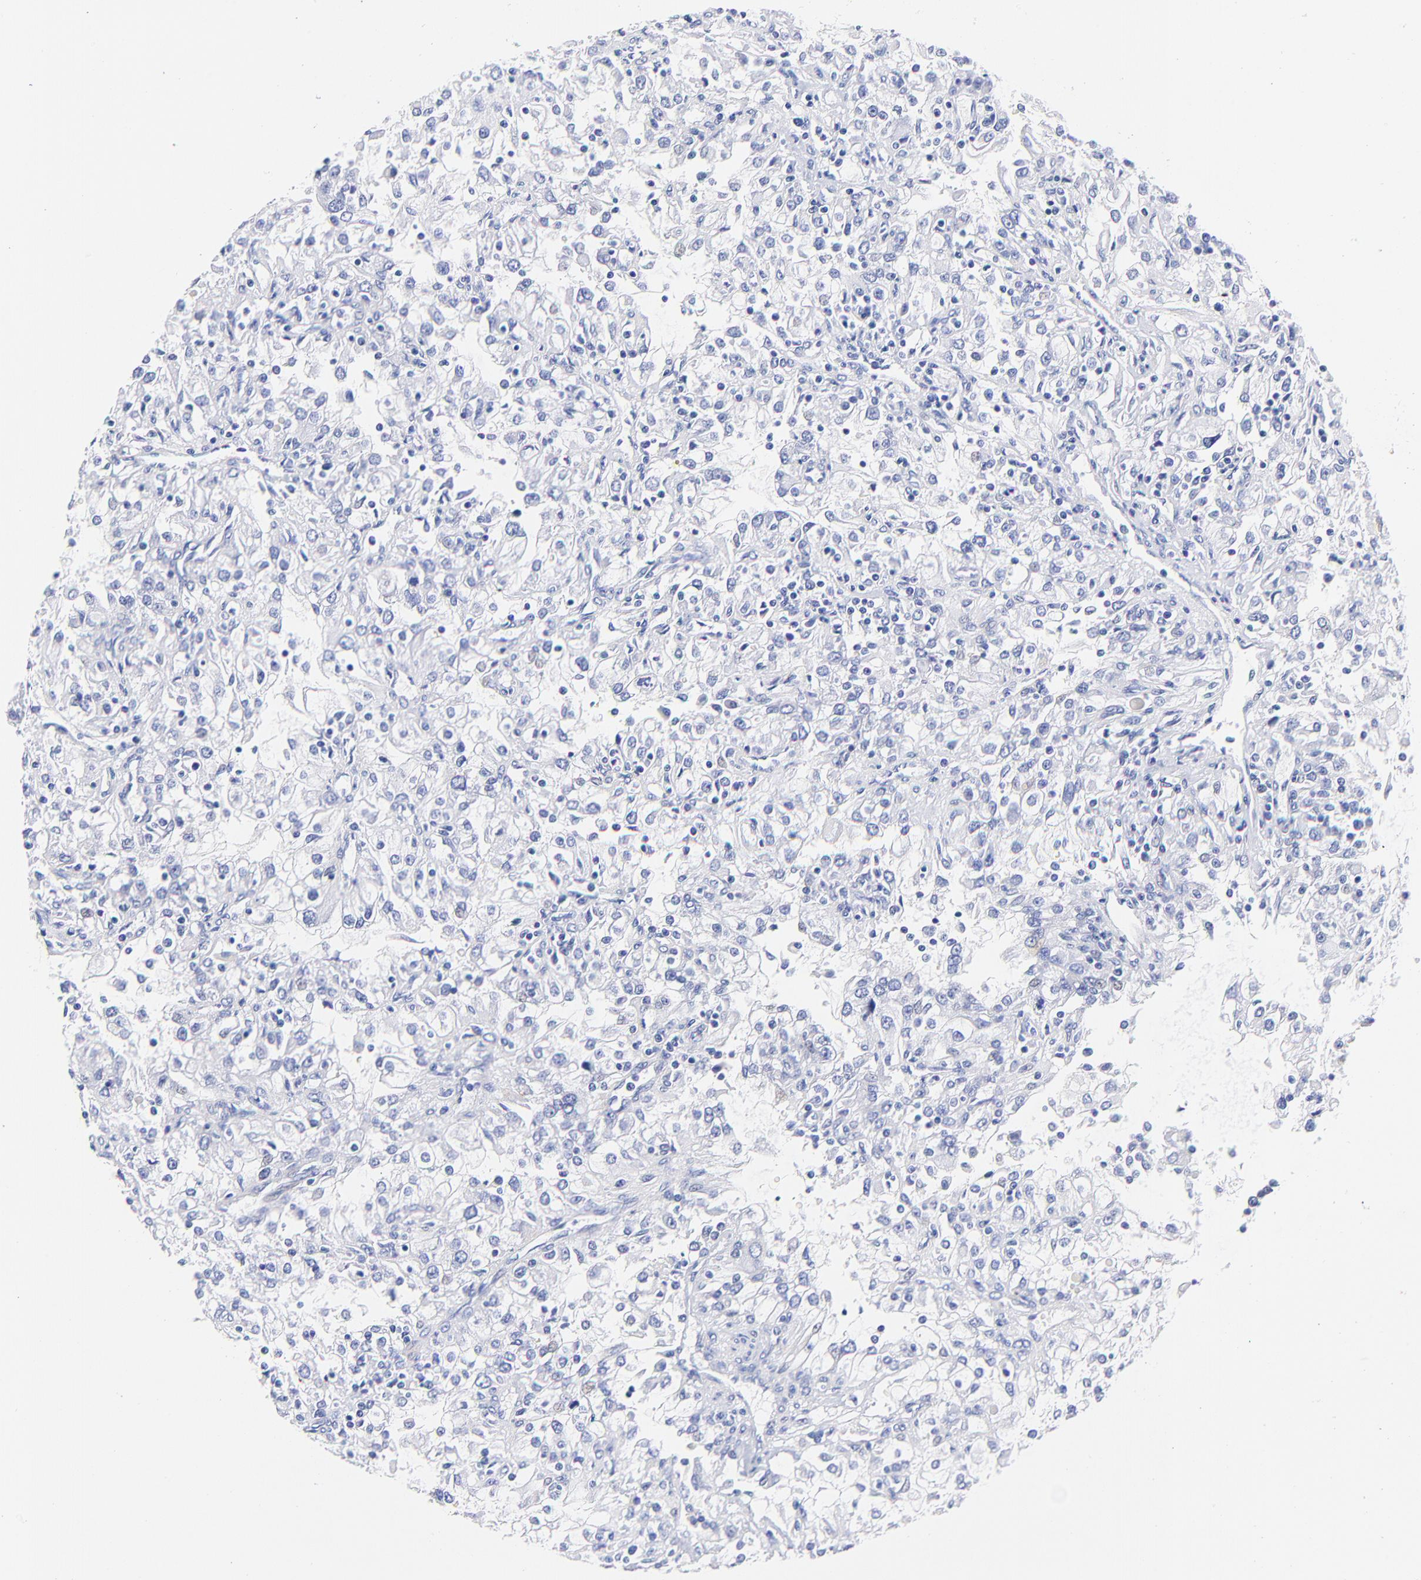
{"staining": {"intensity": "negative", "quantity": "none", "location": "none"}, "tissue": "renal cancer", "cell_type": "Tumor cells", "image_type": "cancer", "snomed": [{"axis": "morphology", "description": "Adenocarcinoma, NOS"}, {"axis": "topography", "description": "Kidney"}], "caption": "Adenocarcinoma (renal) was stained to show a protein in brown. There is no significant expression in tumor cells. The staining was performed using DAB (3,3'-diaminobenzidine) to visualize the protein expression in brown, while the nuclei were stained in blue with hematoxylin (Magnification: 20x).", "gene": "HORMAD2", "patient": {"sex": "female", "age": 52}}